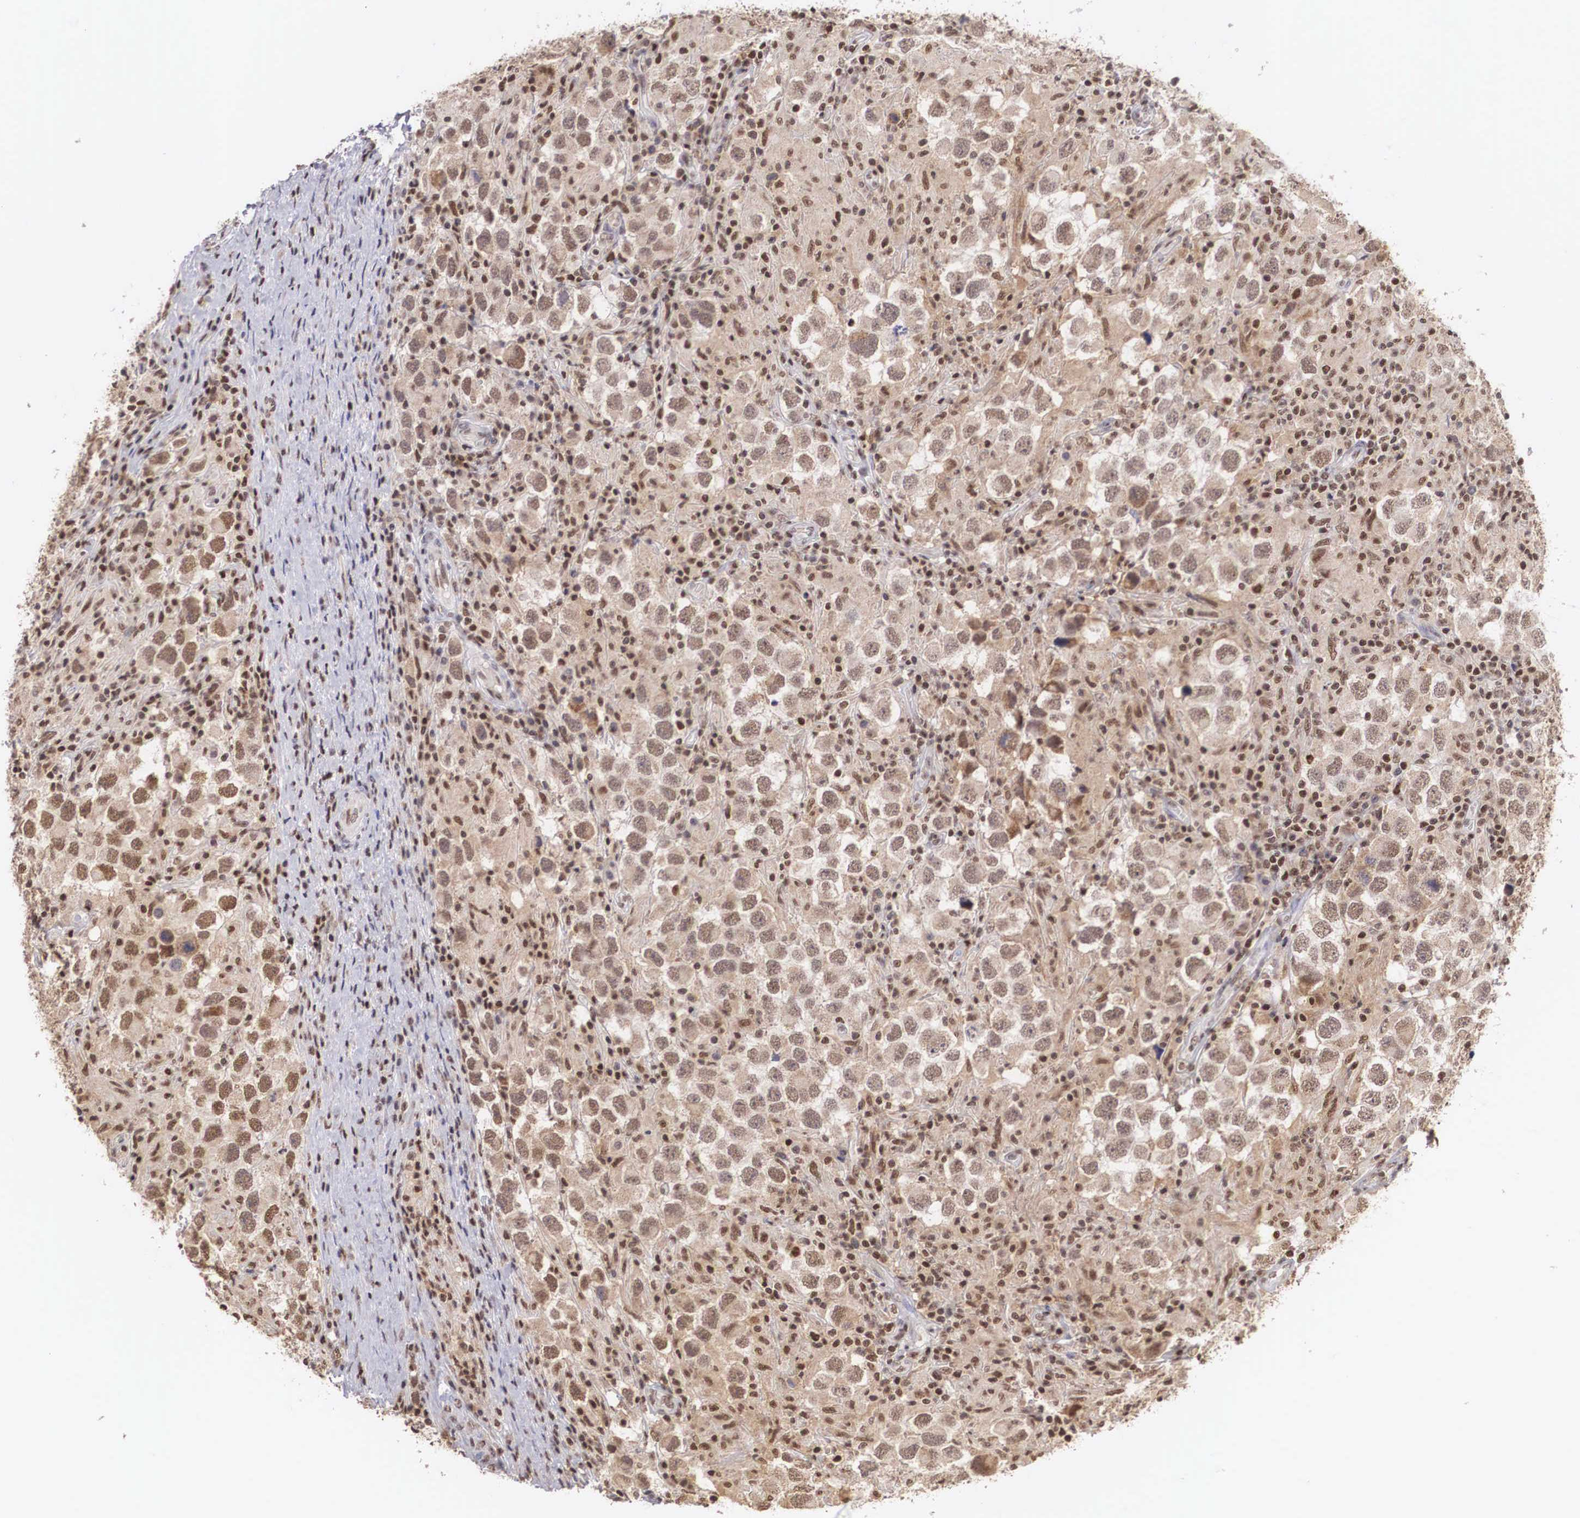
{"staining": {"intensity": "moderate", "quantity": "25%-75%", "location": "cytoplasmic/membranous,nuclear"}, "tissue": "testis cancer", "cell_type": "Tumor cells", "image_type": "cancer", "snomed": [{"axis": "morphology", "description": "Carcinoma, Embryonal, NOS"}, {"axis": "topography", "description": "Testis"}], "caption": "Immunohistochemical staining of testis cancer (embryonal carcinoma) shows moderate cytoplasmic/membranous and nuclear protein staining in about 25%-75% of tumor cells.", "gene": "HTATSF1", "patient": {"sex": "male", "age": 21}}